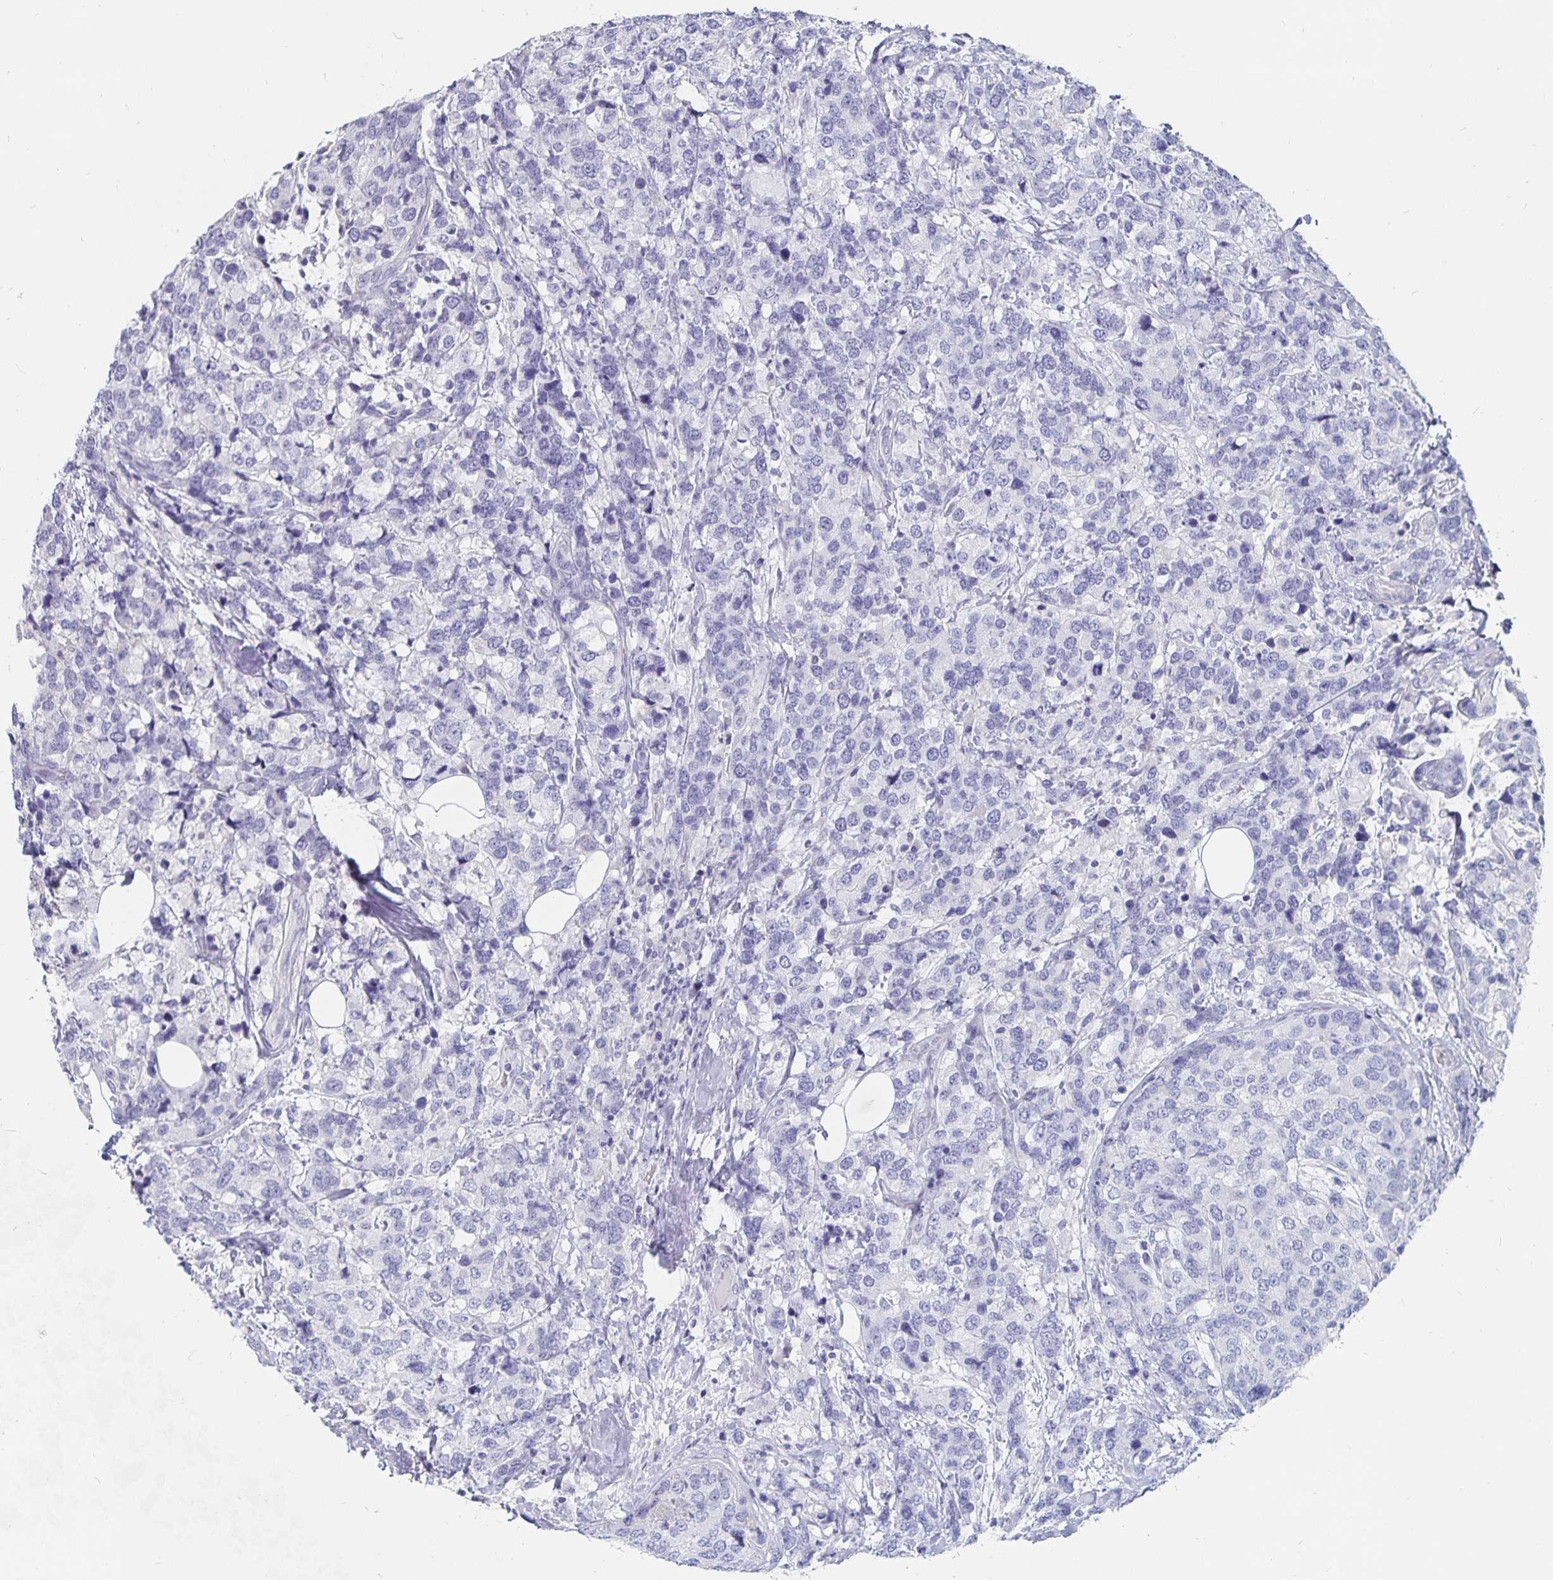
{"staining": {"intensity": "negative", "quantity": "none", "location": "none"}, "tissue": "breast cancer", "cell_type": "Tumor cells", "image_type": "cancer", "snomed": [{"axis": "morphology", "description": "Lobular carcinoma"}, {"axis": "topography", "description": "Breast"}], "caption": "Photomicrograph shows no significant protein expression in tumor cells of breast cancer.", "gene": "CFAP69", "patient": {"sex": "female", "age": 59}}